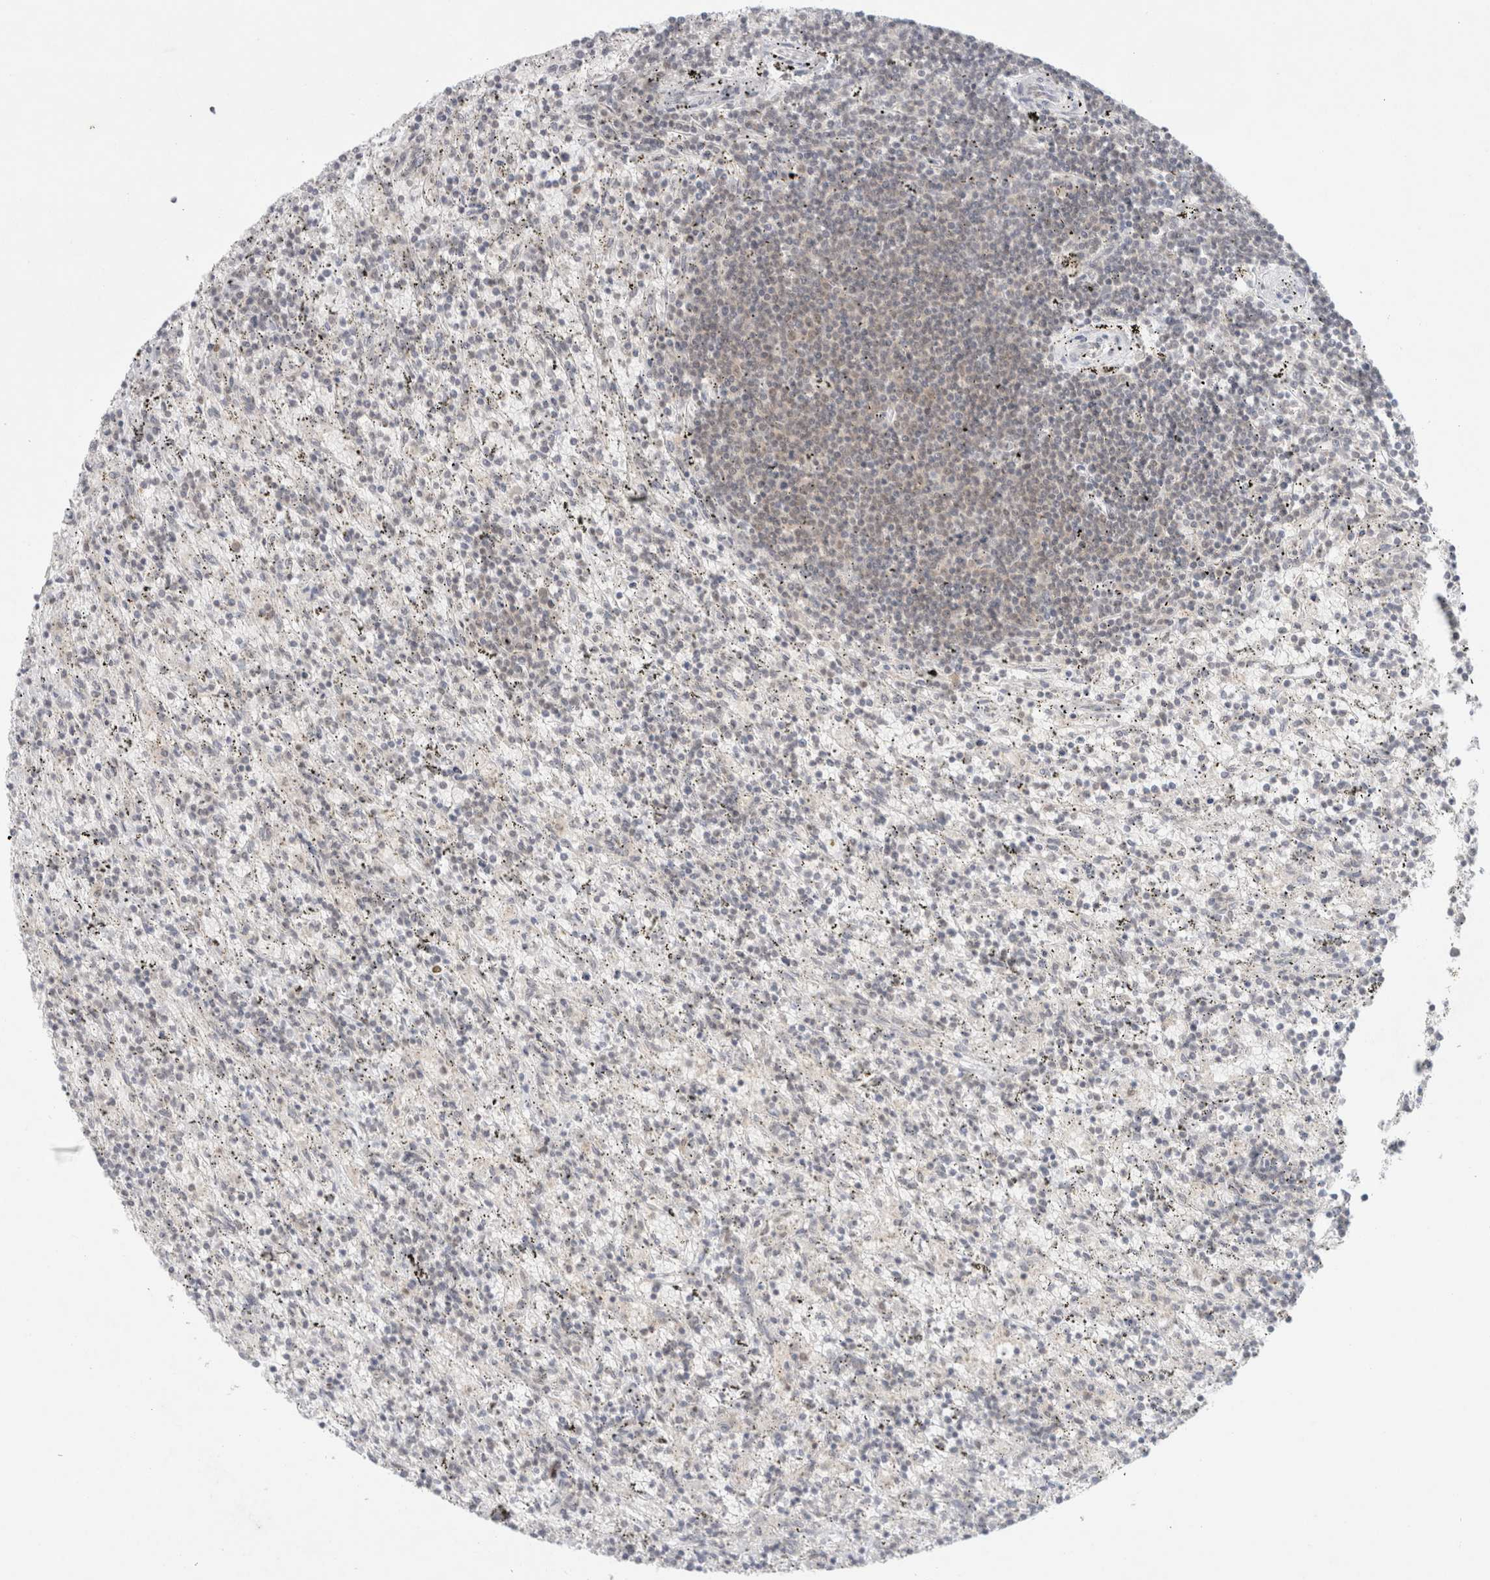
{"staining": {"intensity": "weak", "quantity": "<25%", "location": "cytoplasmic/membranous,nuclear"}, "tissue": "lymphoma", "cell_type": "Tumor cells", "image_type": "cancer", "snomed": [{"axis": "morphology", "description": "Malignant lymphoma, non-Hodgkin's type, Low grade"}, {"axis": "topography", "description": "Spleen"}], "caption": "Human low-grade malignant lymphoma, non-Hodgkin's type stained for a protein using immunohistochemistry displays no expression in tumor cells.", "gene": "FBXO42", "patient": {"sex": "male", "age": 76}}